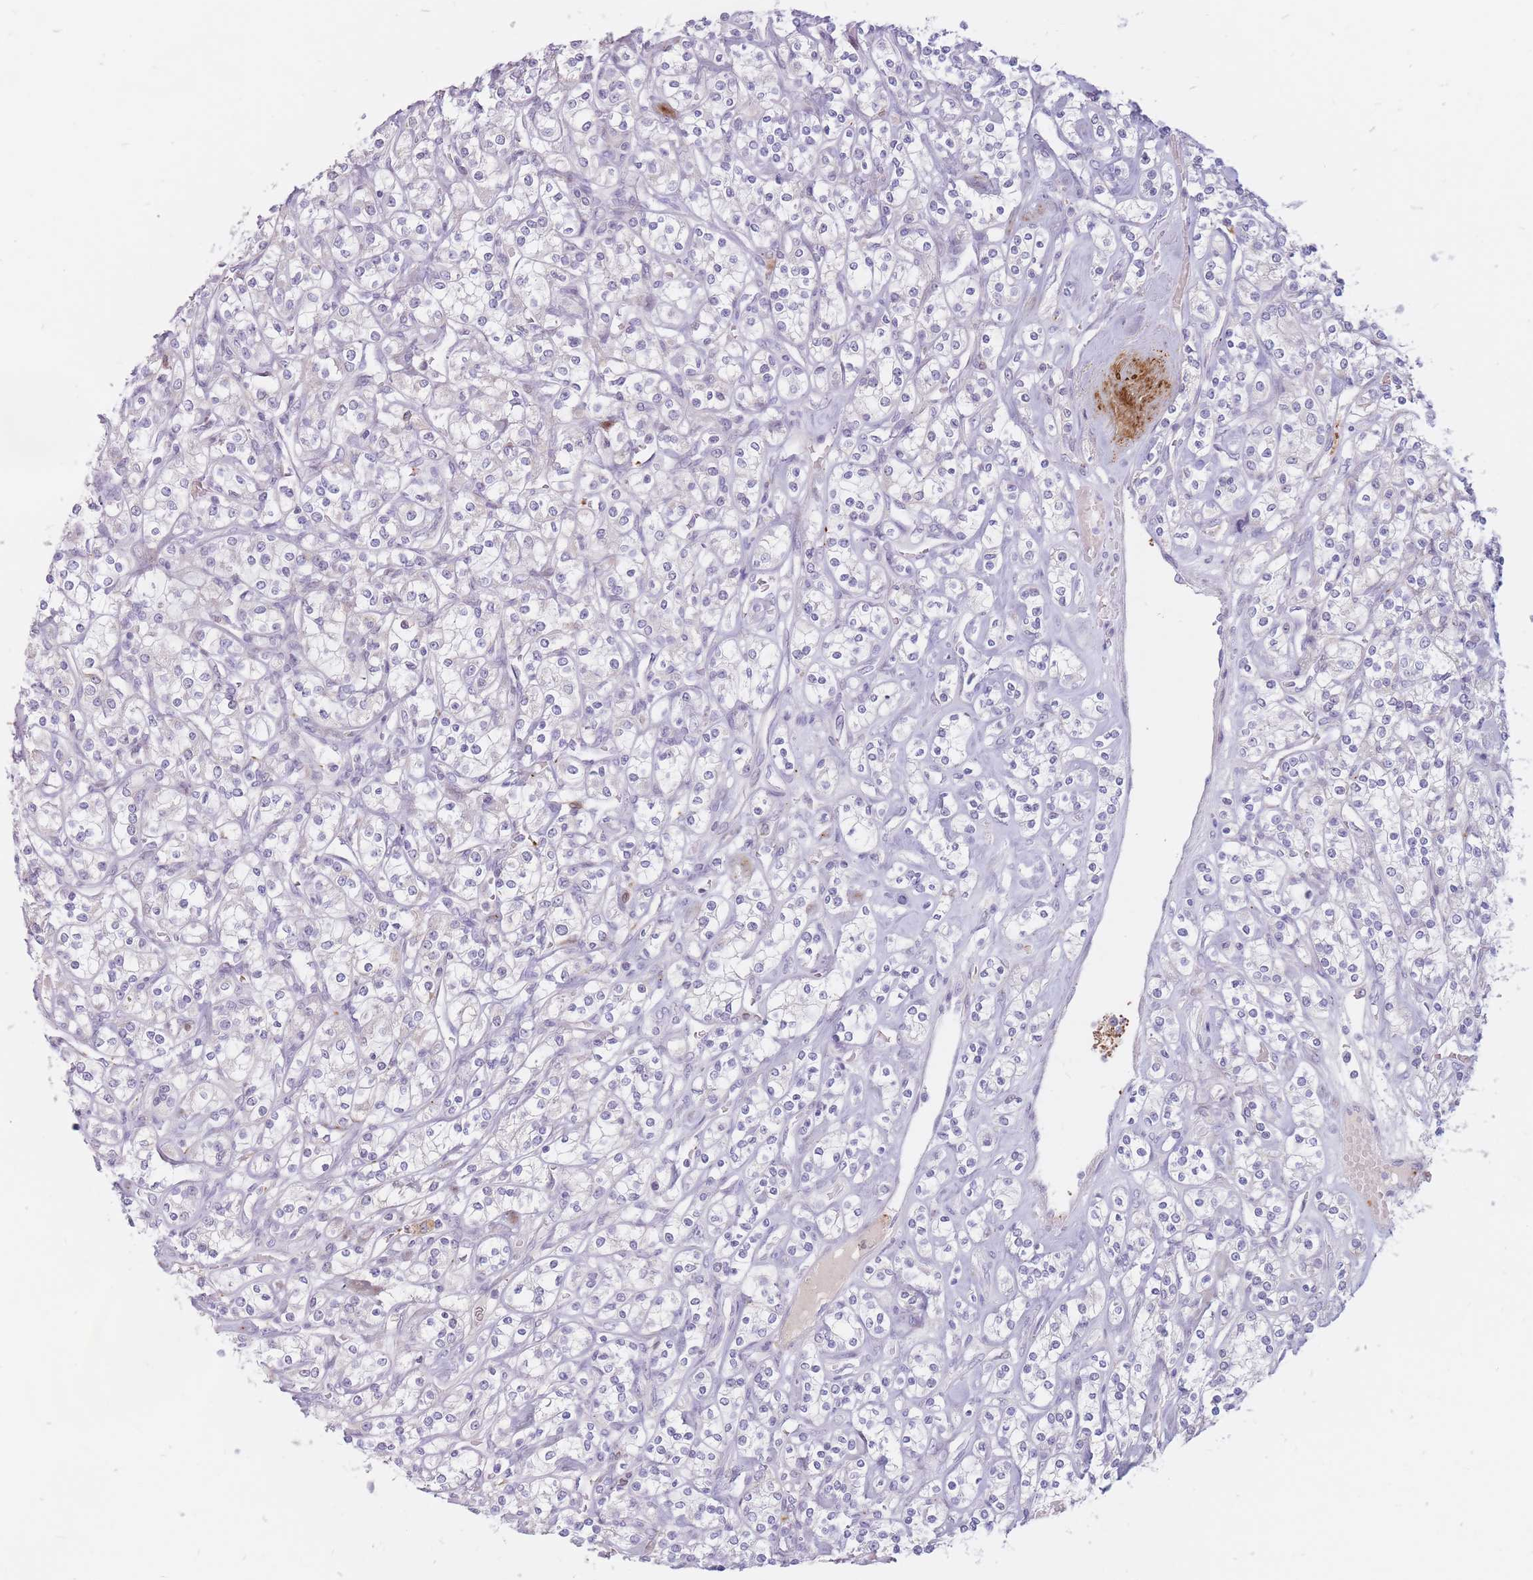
{"staining": {"intensity": "negative", "quantity": "none", "location": "none"}, "tissue": "renal cancer", "cell_type": "Tumor cells", "image_type": "cancer", "snomed": [{"axis": "morphology", "description": "Adenocarcinoma, NOS"}, {"axis": "topography", "description": "Kidney"}], "caption": "Immunohistochemistry photomicrograph of neoplastic tissue: human renal adenocarcinoma stained with DAB displays no significant protein expression in tumor cells. (Immunohistochemistry (ihc), brightfield microscopy, high magnification).", "gene": "PTGDR", "patient": {"sex": "male", "age": 77}}